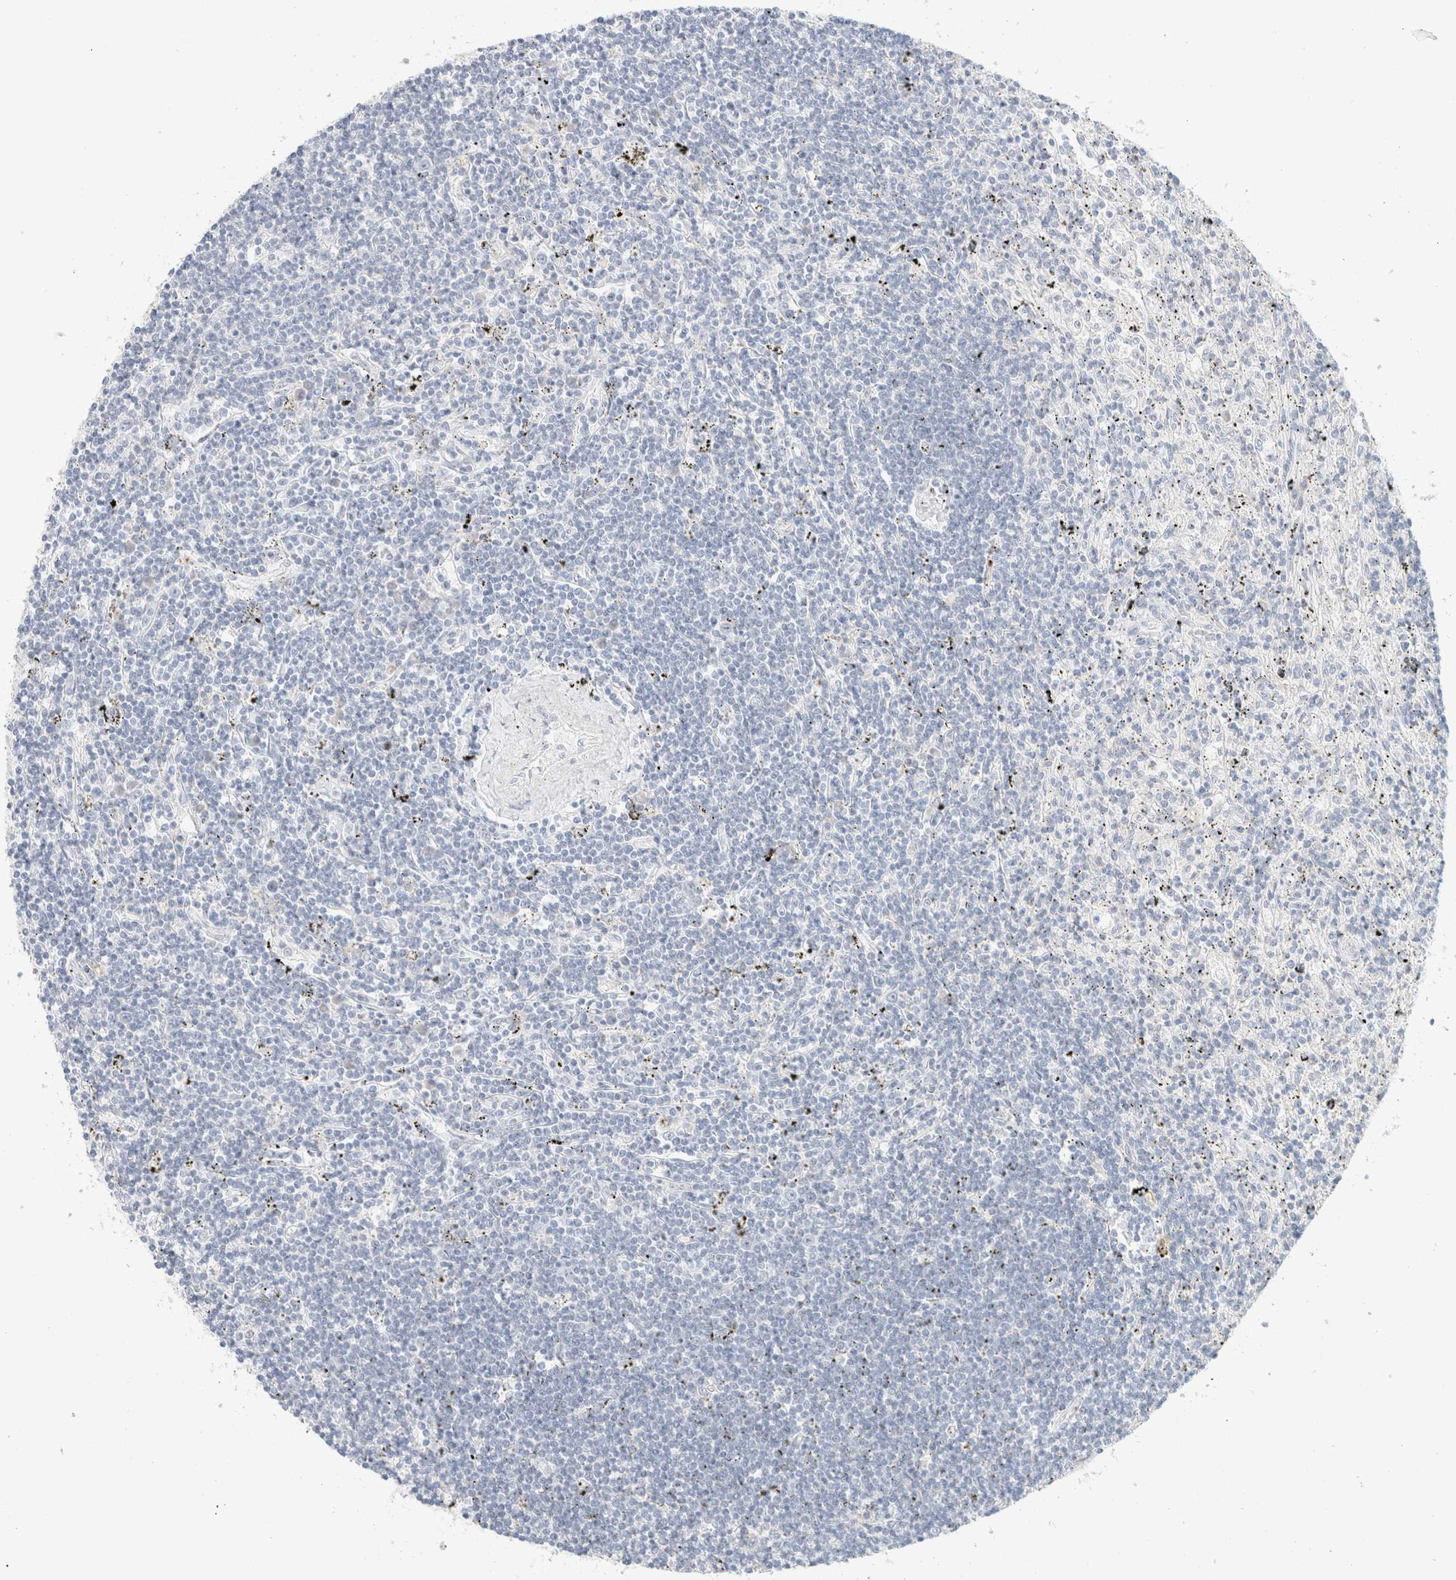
{"staining": {"intensity": "negative", "quantity": "none", "location": "none"}, "tissue": "lymphoma", "cell_type": "Tumor cells", "image_type": "cancer", "snomed": [{"axis": "morphology", "description": "Malignant lymphoma, non-Hodgkin's type, Low grade"}, {"axis": "topography", "description": "Spleen"}], "caption": "DAB immunohistochemical staining of human lymphoma shows no significant positivity in tumor cells. Brightfield microscopy of immunohistochemistry (IHC) stained with DAB (3,3'-diaminobenzidine) (brown) and hematoxylin (blue), captured at high magnification.", "gene": "HEXD", "patient": {"sex": "male", "age": 76}}